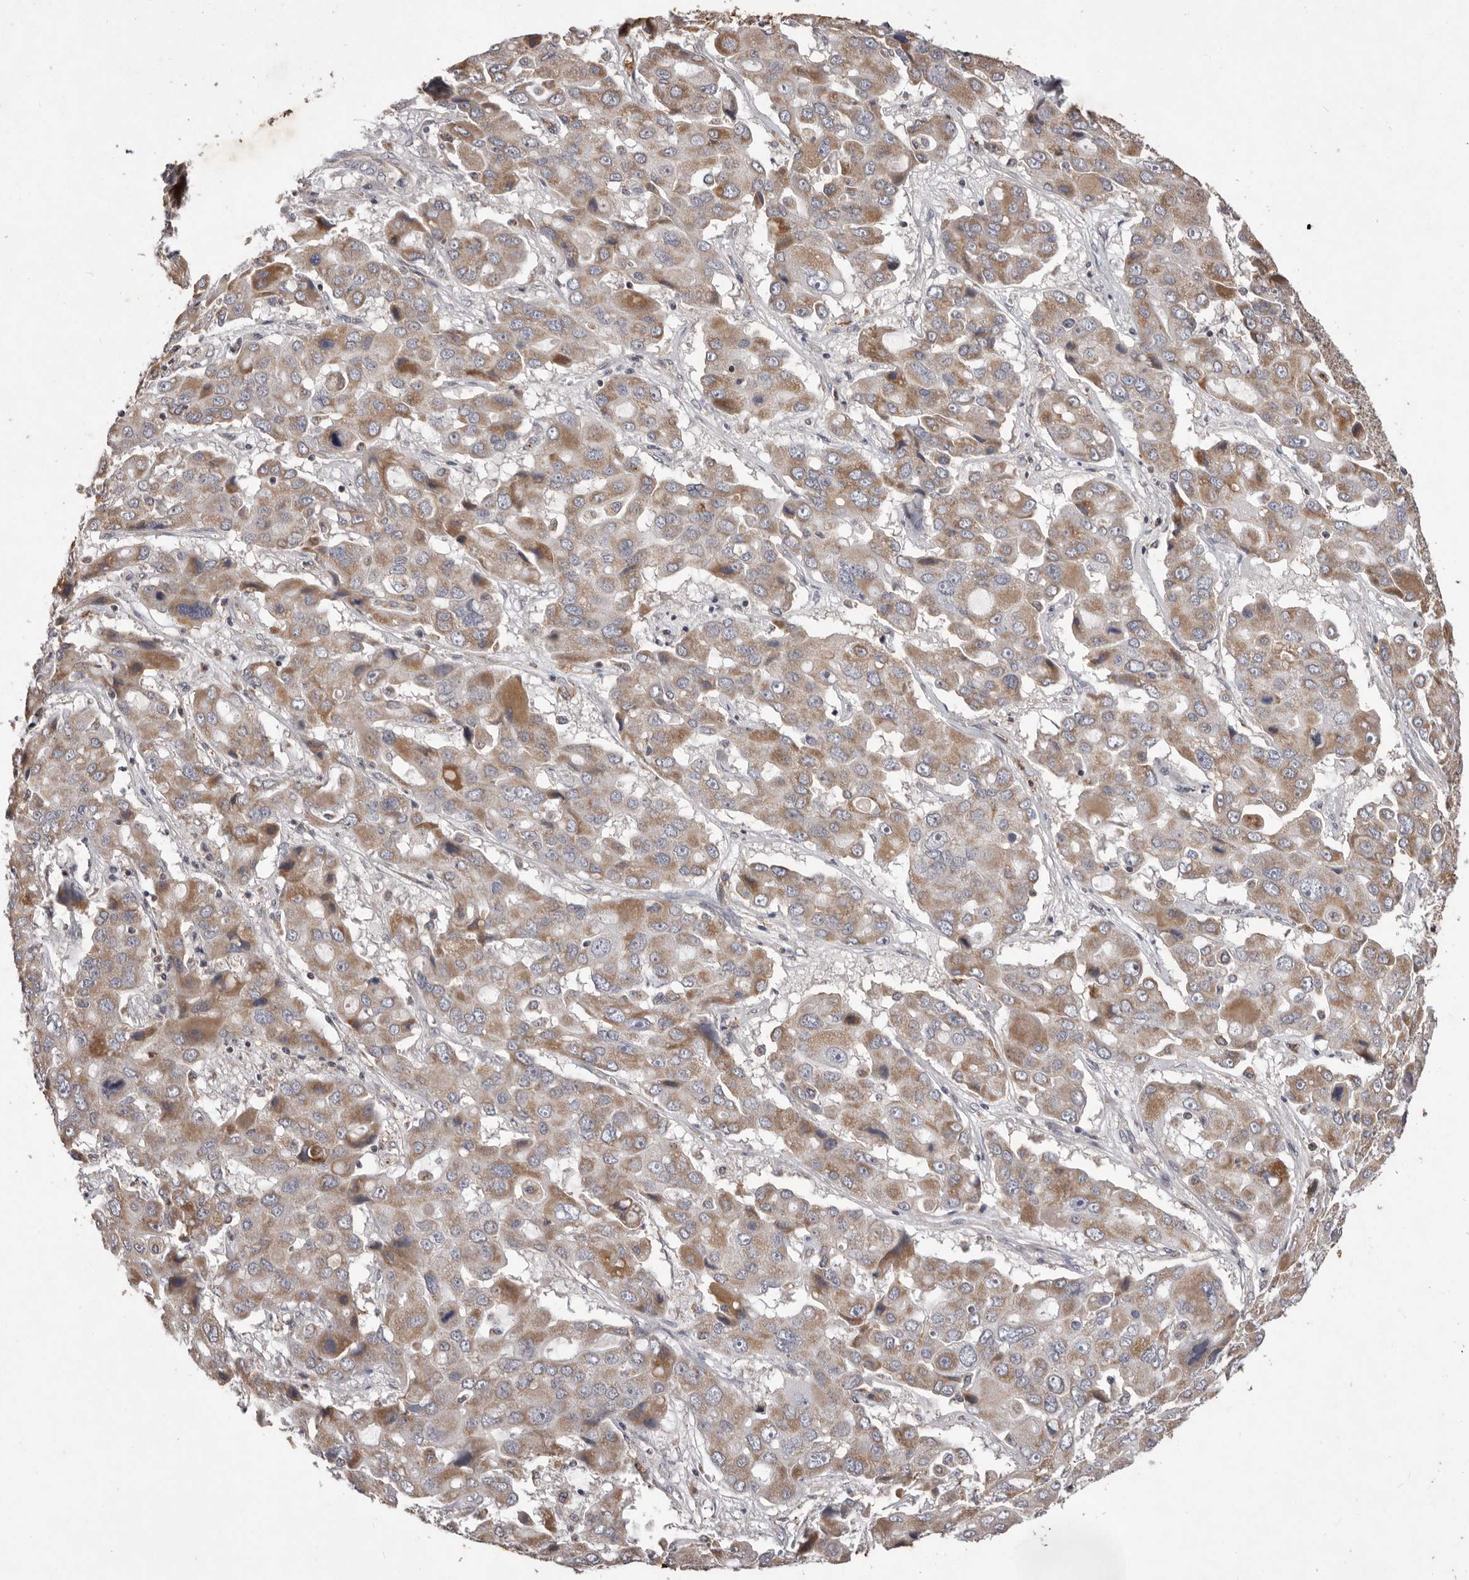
{"staining": {"intensity": "moderate", "quantity": ">75%", "location": "cytoplasmic/membranous"}, "tissue": "liver cancer", "cell_type": "Tumor cells", "image_type": "cancer", "snomed": [{"axis": "morphology", "description": "Cholangiocarcinoma"}, {"axis": "topography", "description": "Liver"}], "caption": "Liver cholangiocarcinoma stained with a brown dye demonstrates moderate cytoplasmic/membranous positive expression in about >75% of tumor cells.", "gene": "CXCL14", "patient": {"sex": "male", "age": 67}}